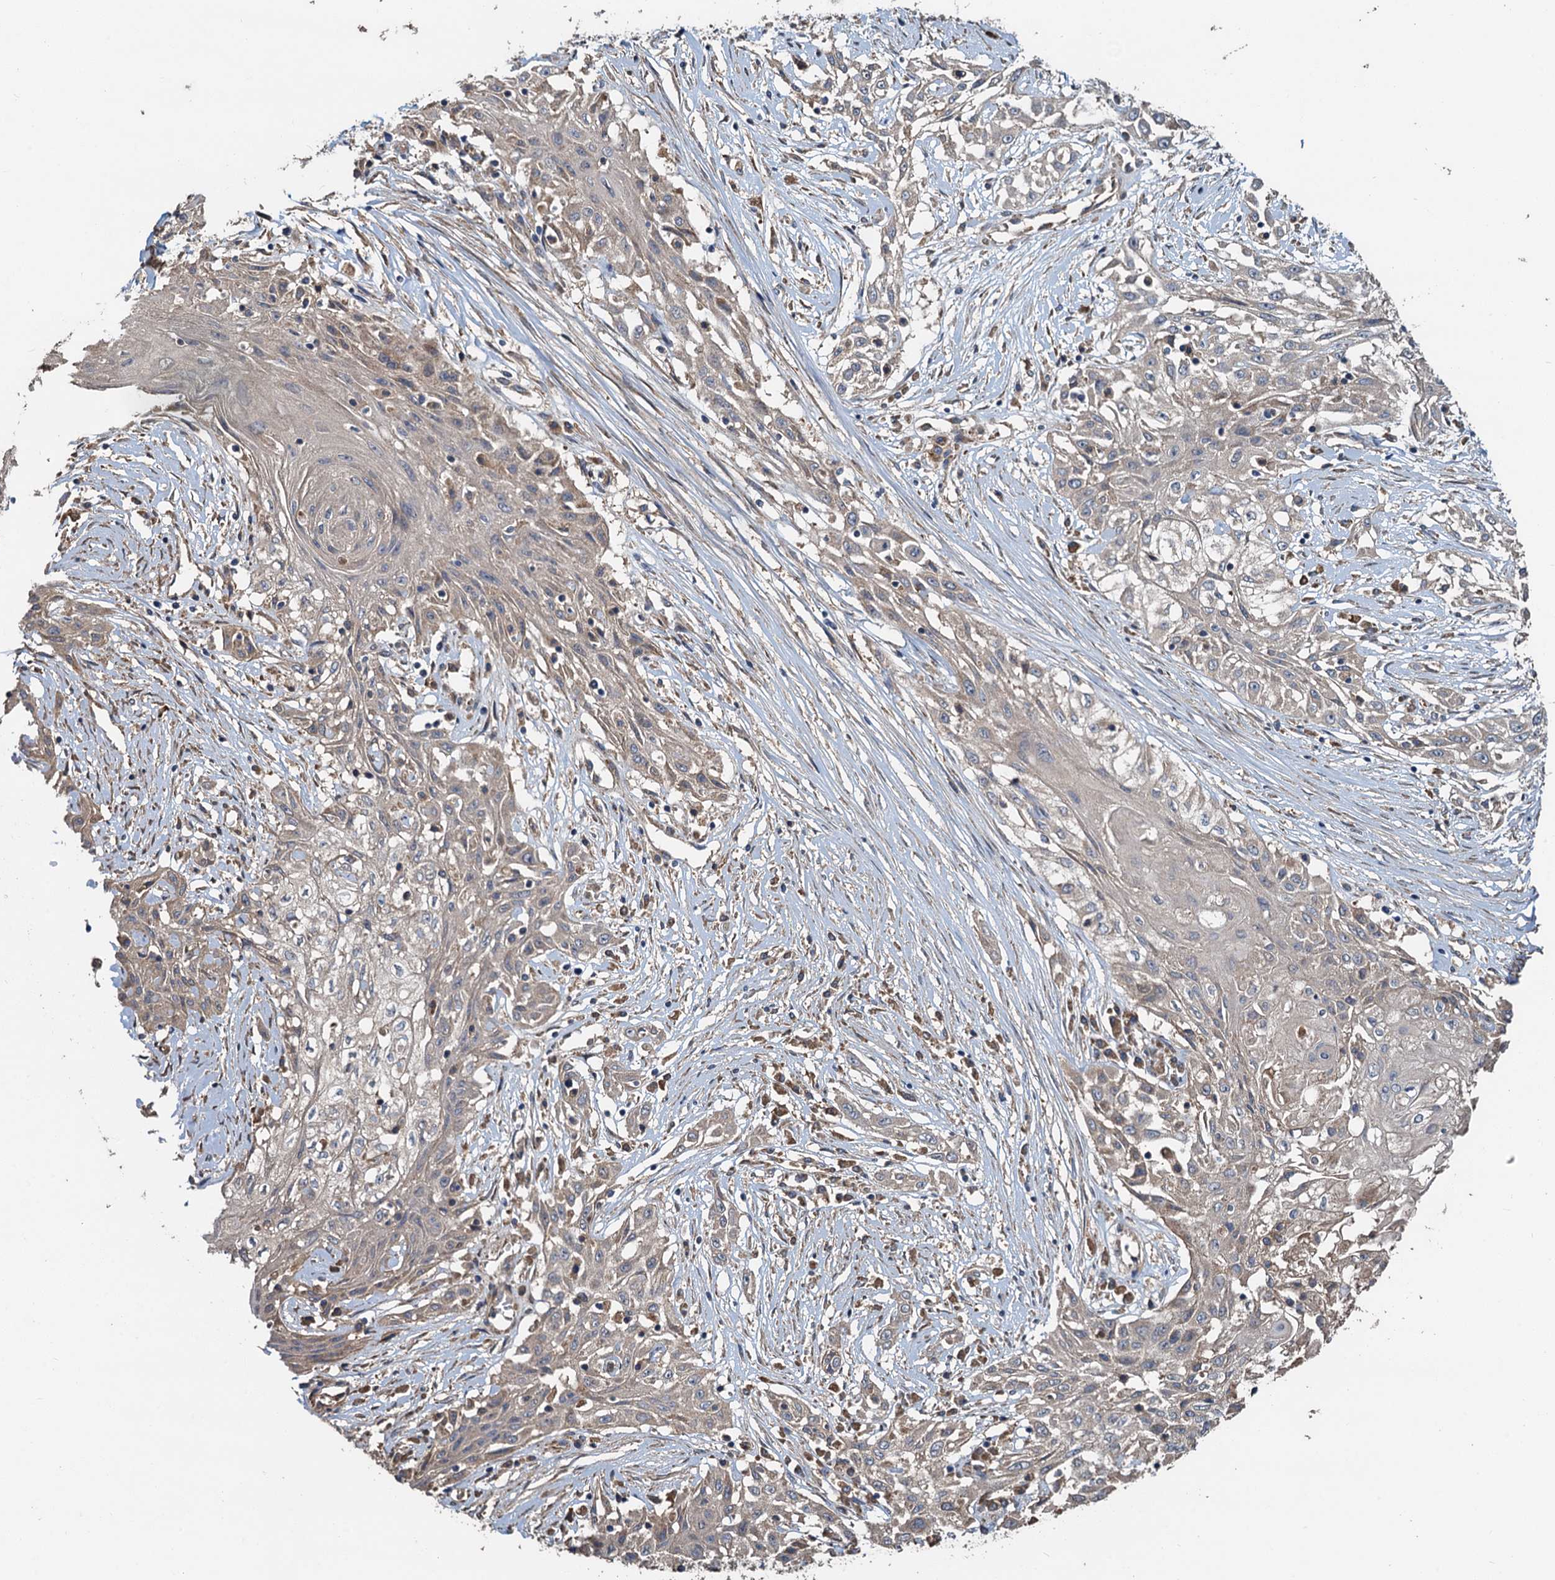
{"staining": {"intensity": "weak", "quantity": "<25%", "location": "cytoplasmic/membranous"}, "tissue": "skin cancer", "cell_type": "Tumor cells", "image_type": "cancer", "snomed": [{"axis": "morphology", "description": "Squamous cell carcinoma, NOS"}, {"axis": "morphology", "description": "Squamous cell carcinoma, metastatic, NOS"}, {"axis": "topography", "description": "Skin"}, {"axis": "topography", "description": "Lymph node"}], "caption": "Protein analysis of skin cancer (metastatic squamous cell carcinoma) exhibits no significant expression in tumor cells. (Stains: DAB (3,3'-diaminobenzidine) immunohistochemistry with hematoxylin counter stain, Microscopy: brightfield microscopy at high magnification).", "gene": "HYI", "patient": {"sex": "male", "age": 75}}